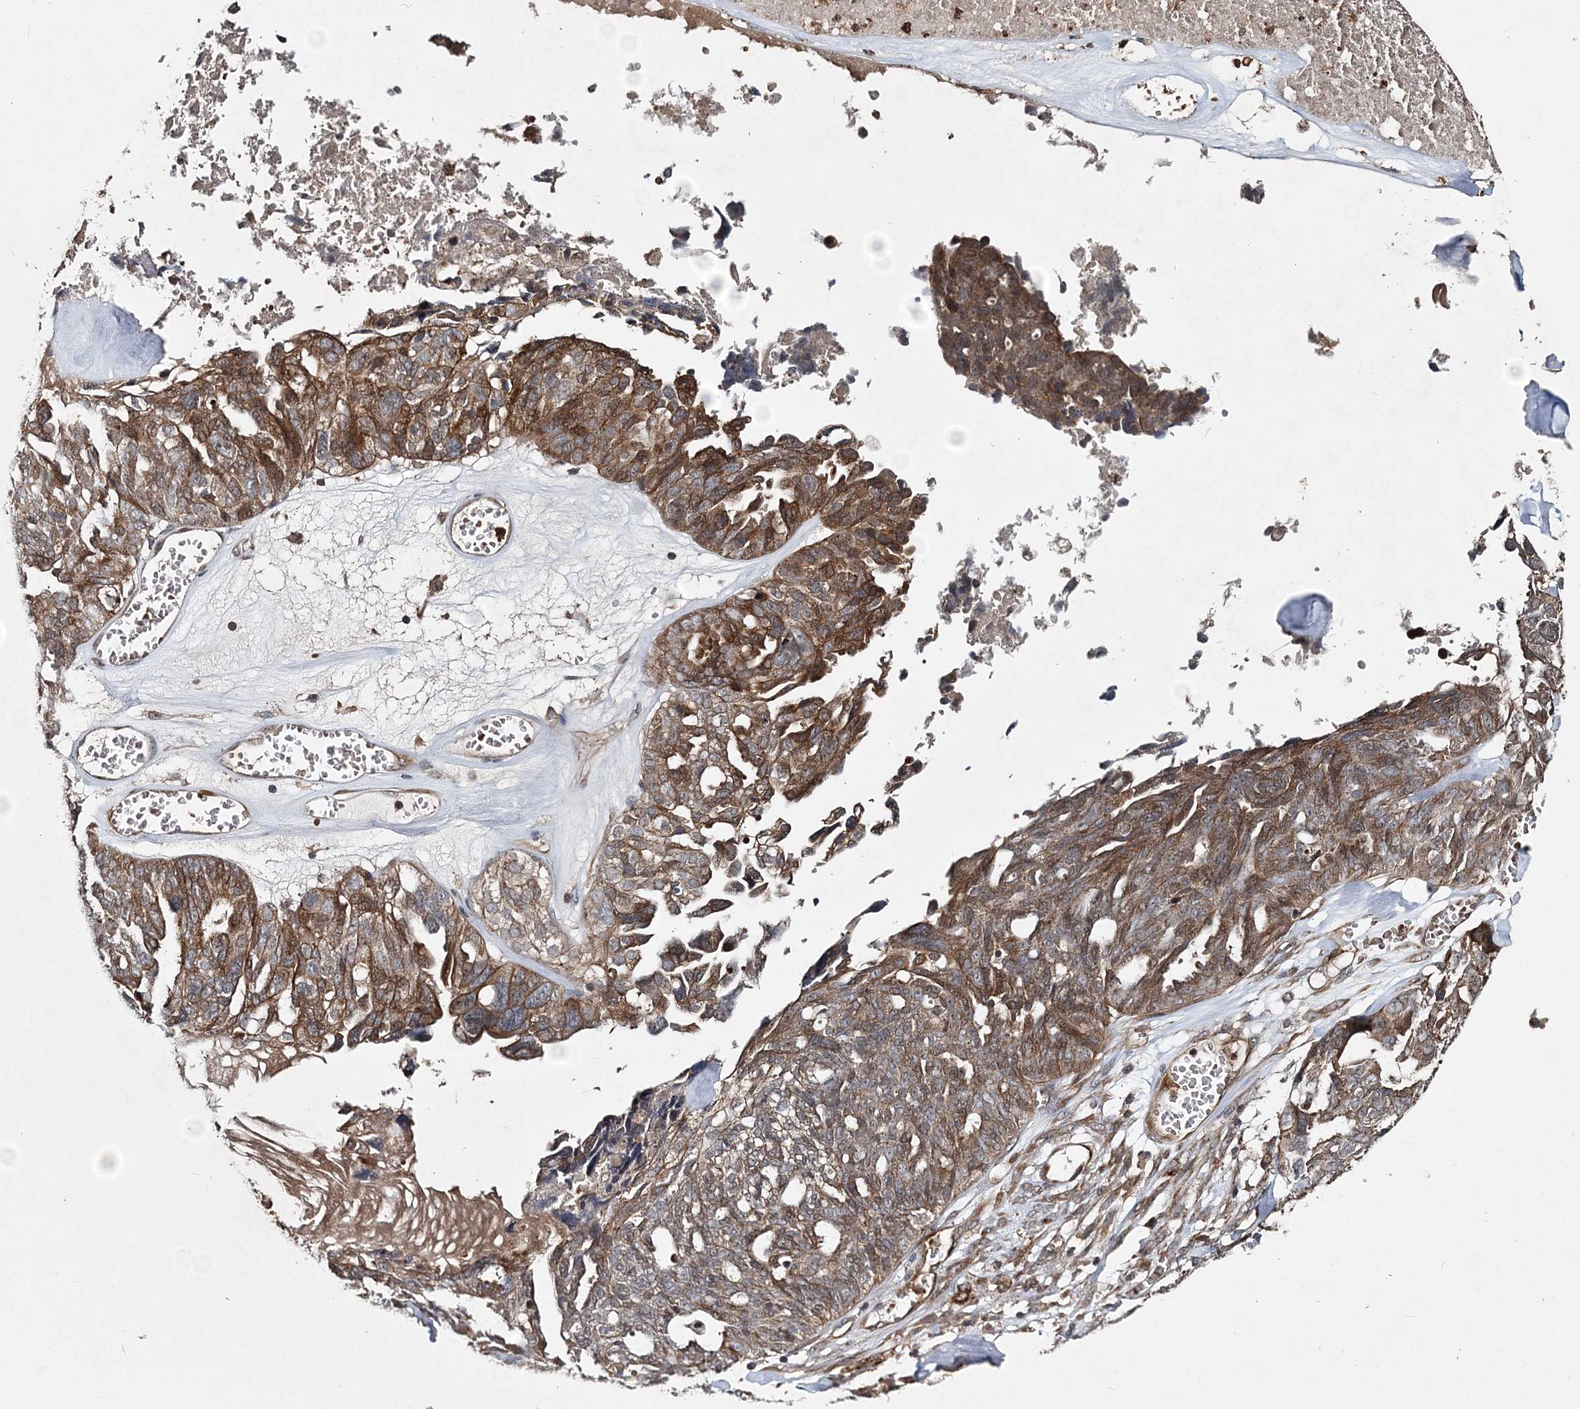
{"staining": {"intensity": "moderate", "quantity": ">75%", "location": "cytoplasmic/membranous"}, "tissue": "ovarian cancer", "cell_type": "Tumor cells", "image_type": "cancer", "snomed": [{"axis": "morphology", "description": "Cystadenocarcinoma, serous, NOS"}, {"axis": "topography", "description": "Ovary"}], "caption": "A medium amount of moderate cytoplasmic/membranous staining is identified in about >75% of tumor cells in ovarian cancer (serous cystadenocarcinoma) tissue.", "gene": "HYCC2", "patient": {"sex": "female", "age": 79}}